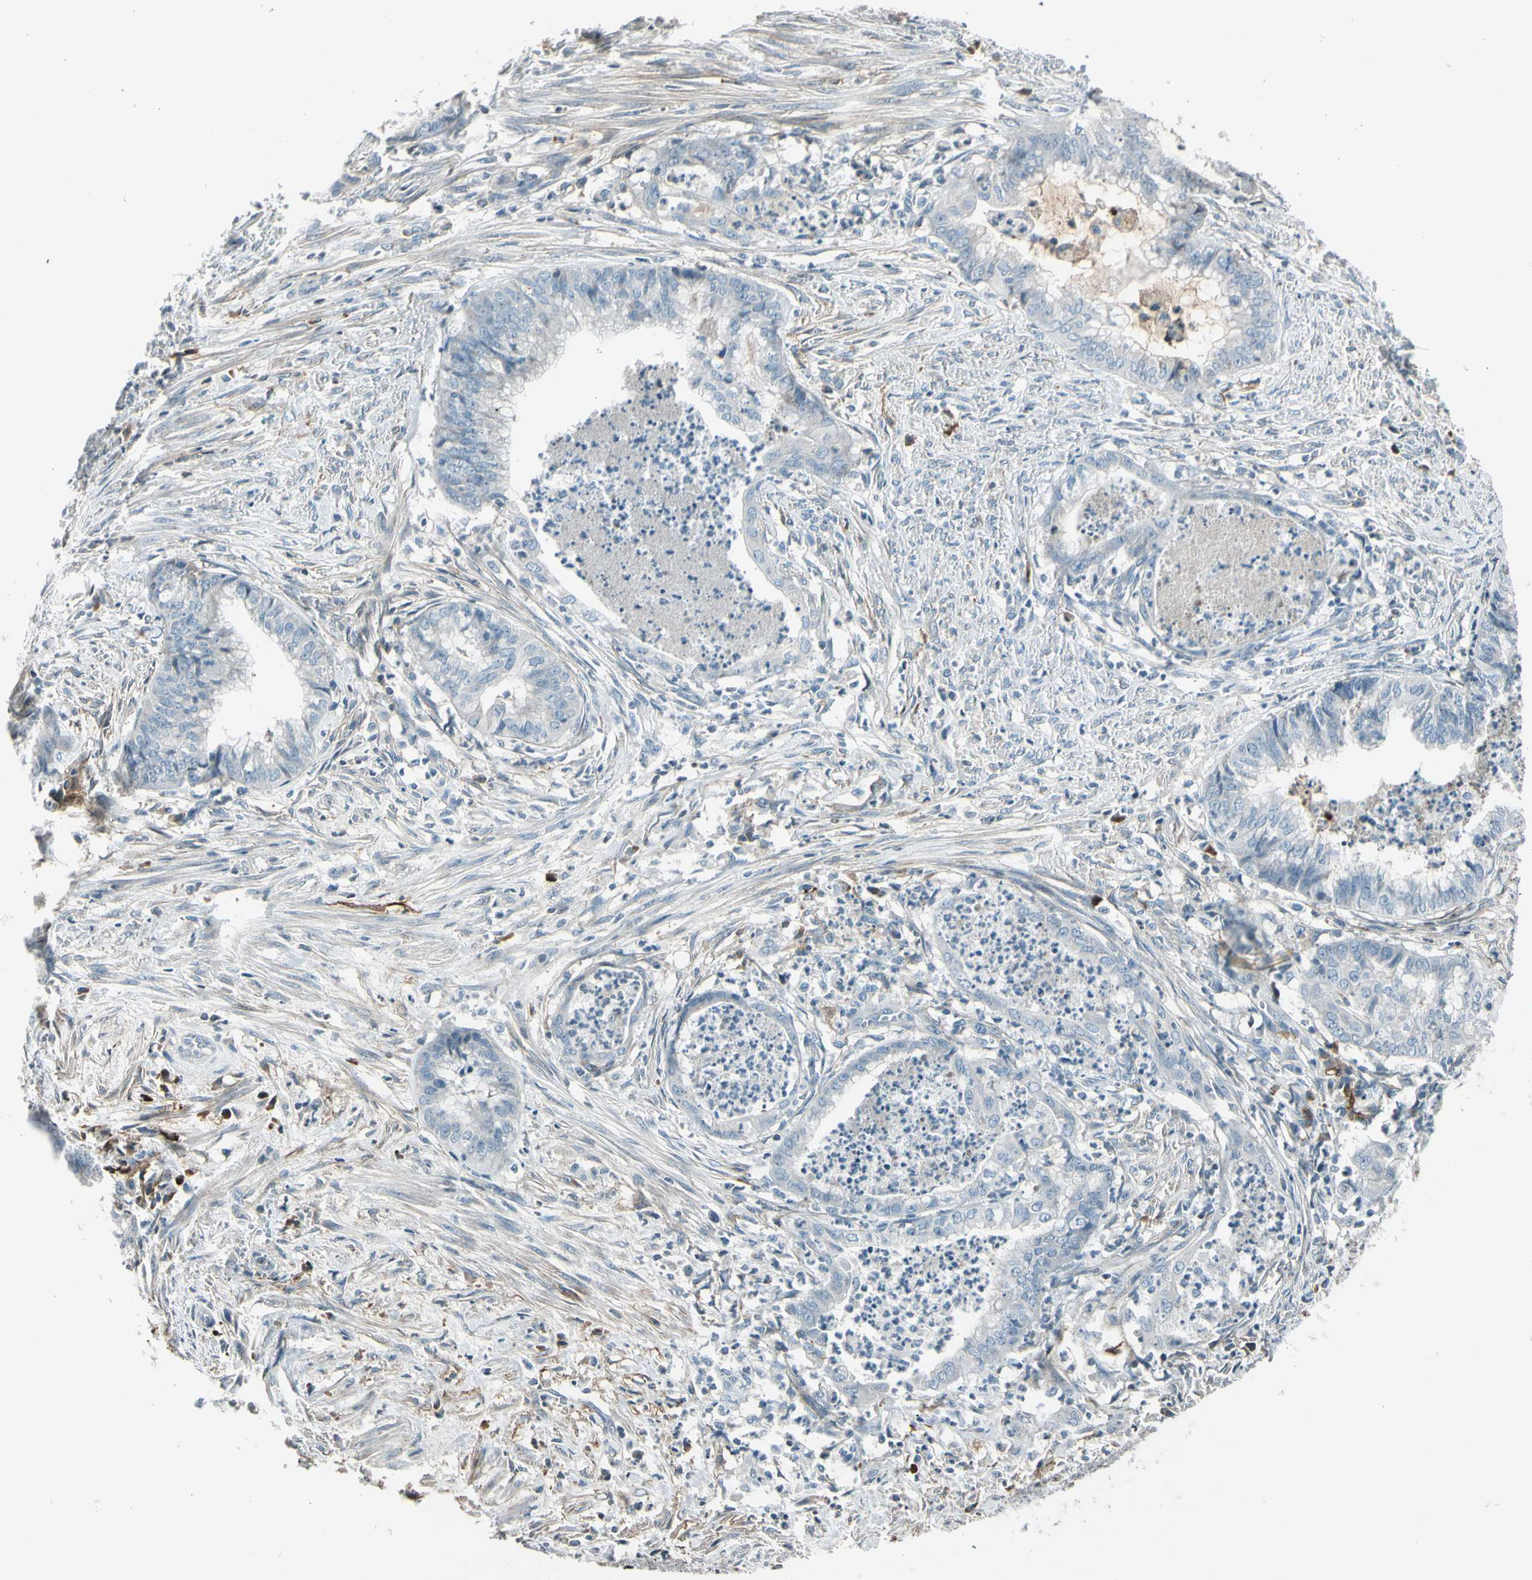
{"staining": {"intensity": "negative", "quantity": "none", "location": "none"}, "tissue": "endometrial cancer", "cell_type": "Tumor cells", "image_type": "cancer", "snomed": [{"axis": "morphology", "description": "Necrosis, NOS"}, {"axis": "morphology", "description": "Adenocarcinoma, NOS"}, {"axis": "topography", "description": "Endometrium"}], "caption": "Protein analysis of endometrial cancer displays no significant staining in tumor cells. (DAB (3,3'-diaminobenzidine) immunohistochemistry (IHC), high magnification).", "gene": "PDPN", "patient": {"sex": "female", "age": 79}}